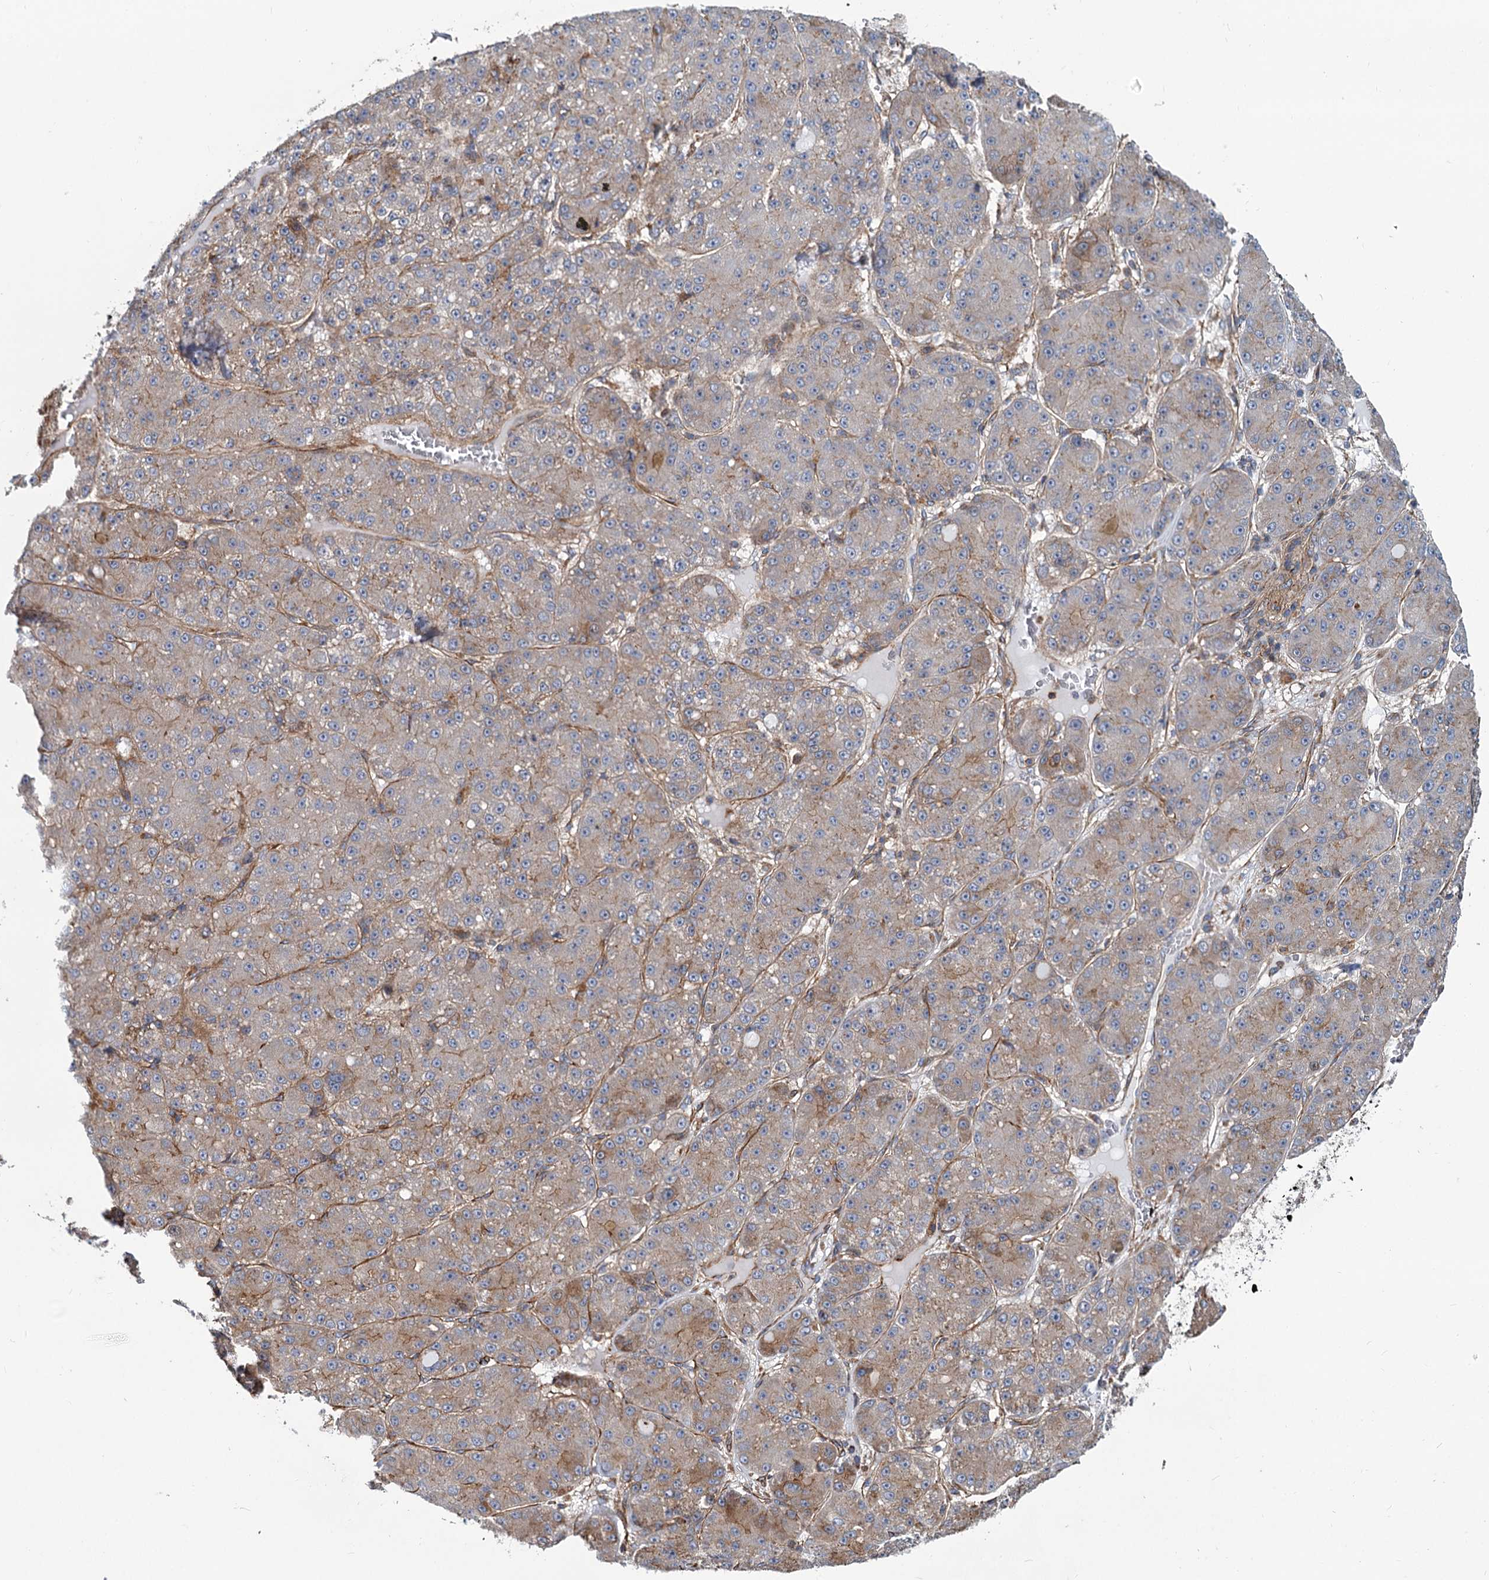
{"staining": {"intensity": "moderate", "quantity": "<25%", "location": "cytoplasmic/membranous"}, "tissue": "liver cancer", "cell_type": "Tumor cells", "image_type": "cancer", "snomed": [{"axis": "morphology", "description": "Carcinoma, Hepatocellular, NOS"}, {"axis": "topography", "description": "Liver"}], "caption": "Tumor cells display low levels of moderate cytoplasmic/membranous positivity in about <25% of cells in human hepatocellular carcinoma (liver).", "gene": "PSEN1", "patient": {"sex": "male", "age": 67}}